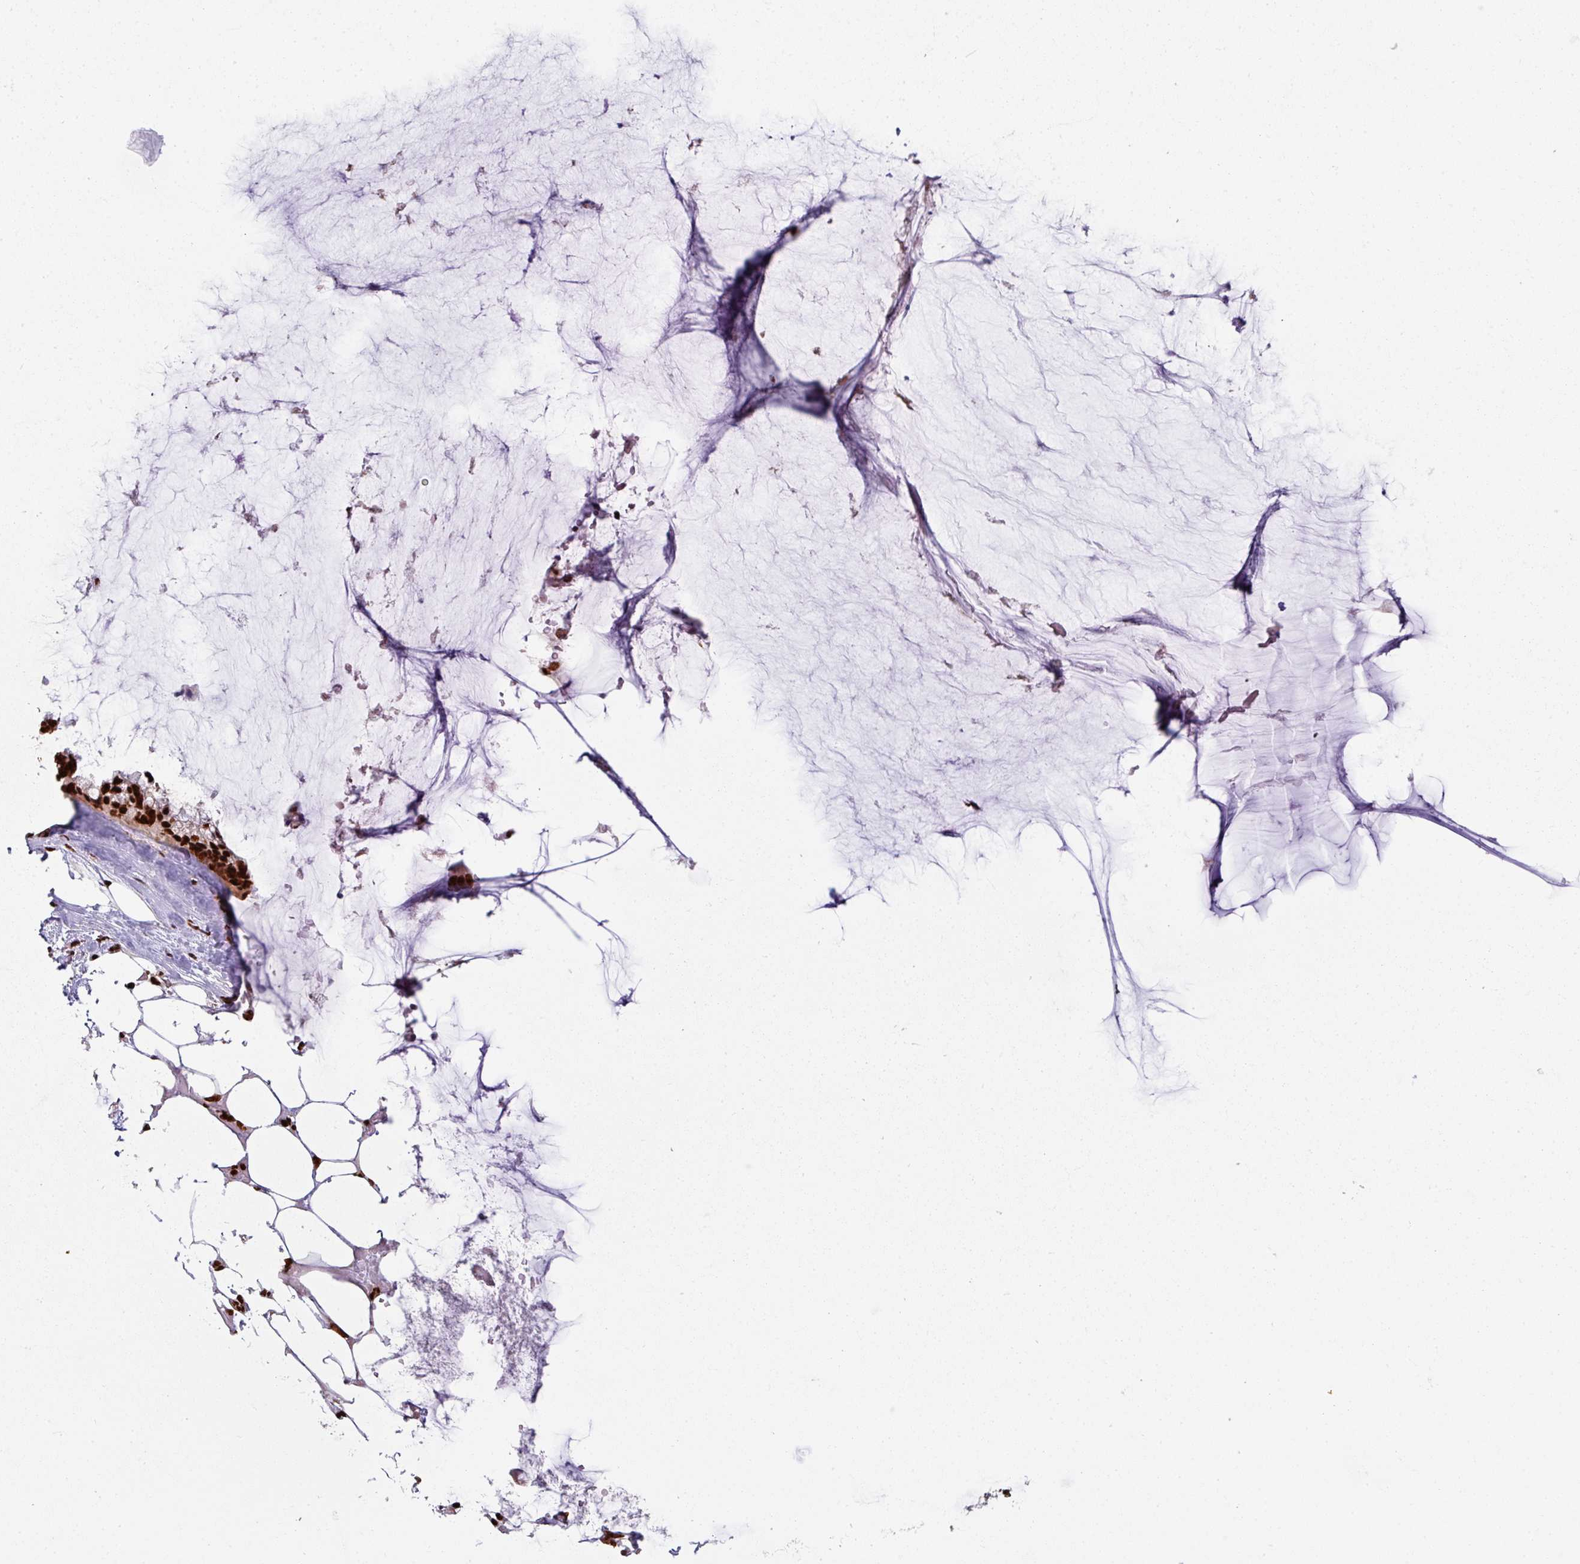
{"staining": {"intensity": "strong", "quantity": ">75%", "location": "nuclear"}, "tissue": "ovarian cancer", "cell_type": "Tumor cells", "image_type": "cancer", "snomed": [{"axis": "morphology", "description": "Cystadenocarcinoma, mucinous, NOS"}, {"axis": "topography", "description": "Ovary"}], "caption": "This micrograph shows immunohistochemistry staining of human ovarian mucinous cystadenocarcinoma, with high strong nuclear expression in about >75% of tumor cells.", "gene": "SIK3", "patient": {"sex": "female", "age": 39}}